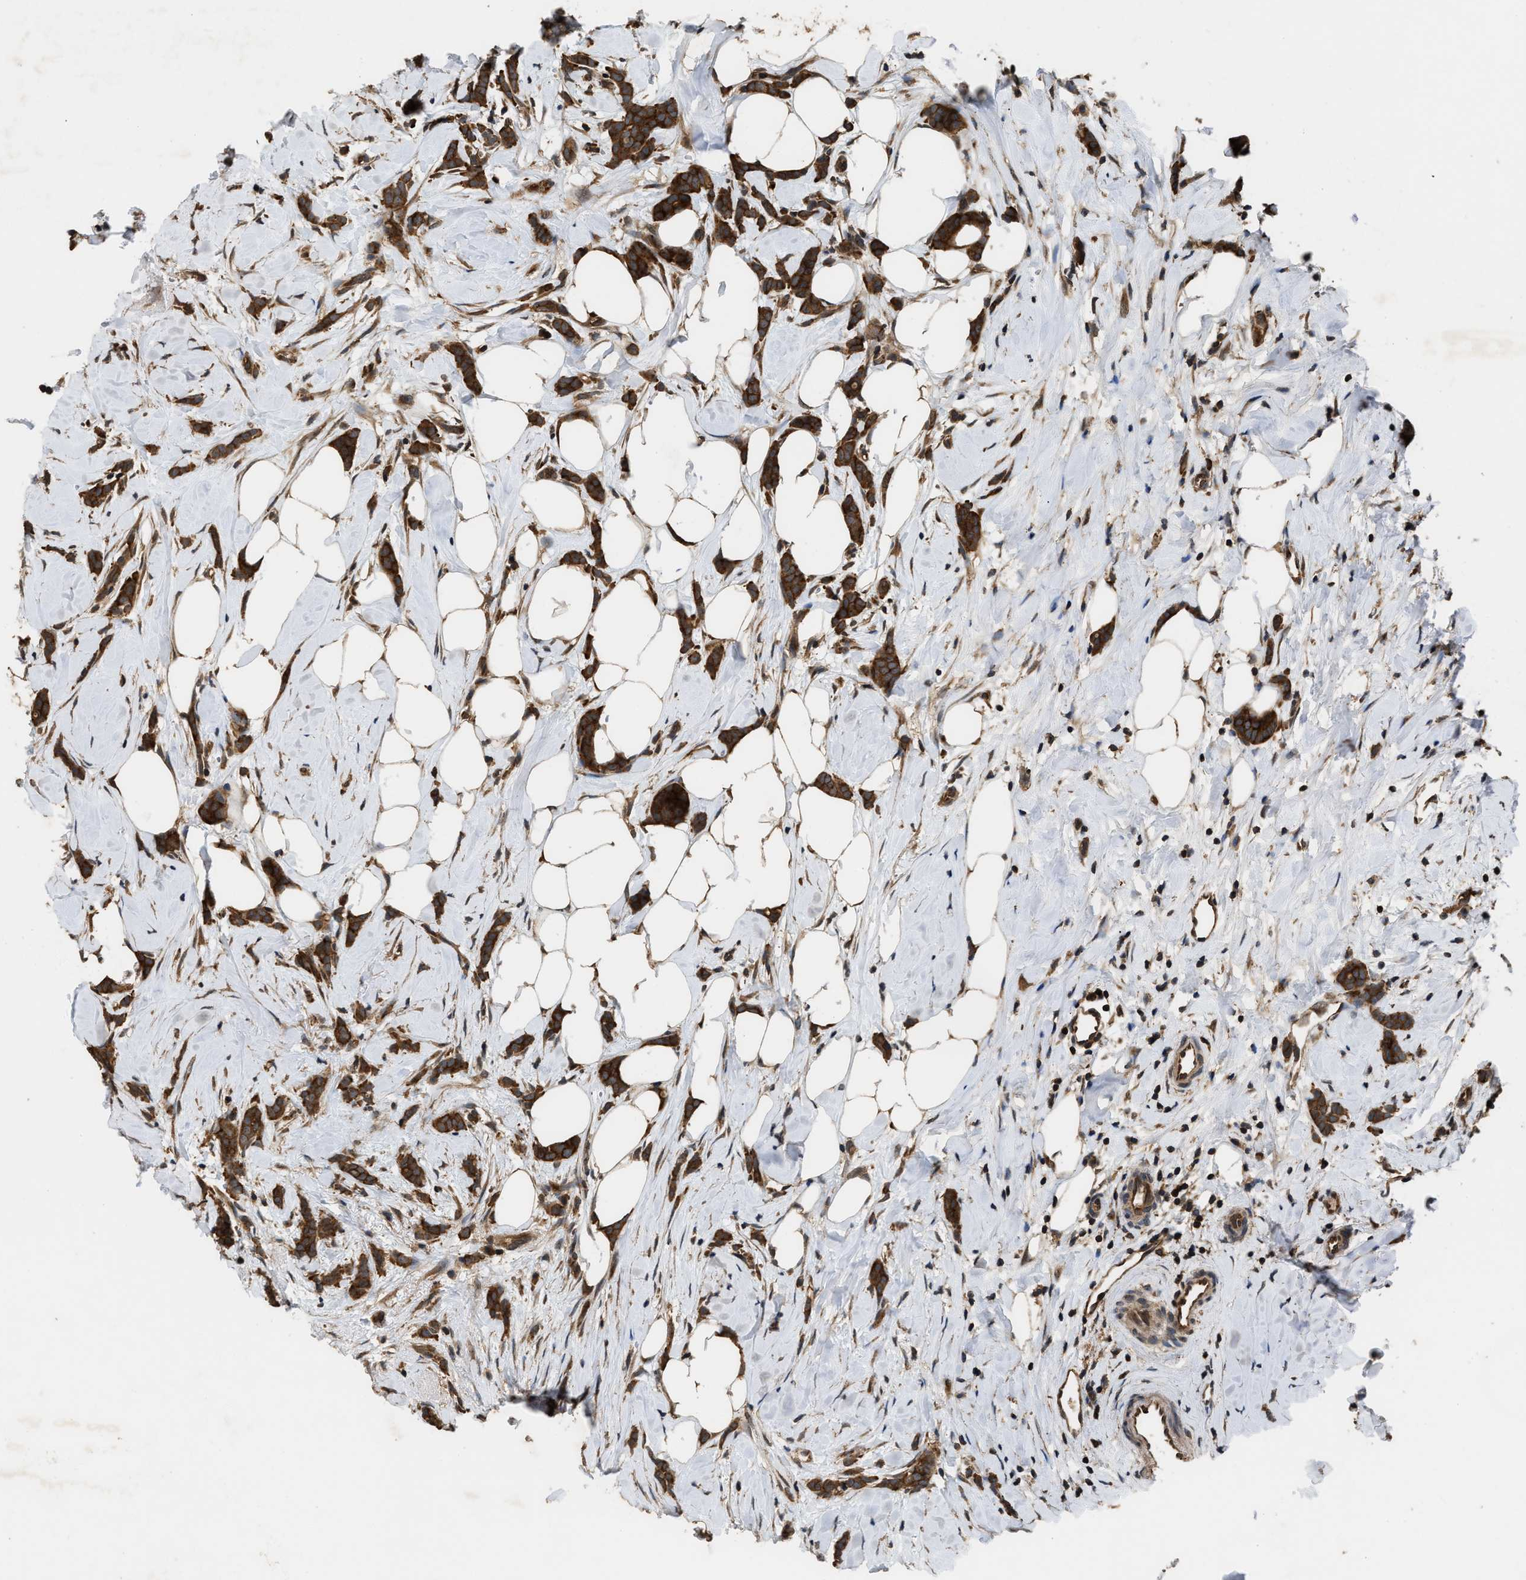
{"staining": {"intensity": "strong", "quantity": ">75%", "location": "cytoplasmic/membranous"}, "tissue": "breast cancer", "cell_type": "Tumor cells", "image_type": "cancer", "snomed": [{"axis": "morphology", "description": "Lobular carcinoma, in situ"}, {"axis": "morphology", "description": "Lobular carcinoma"}, {"axis": "topography", "description": "Breast"}], "caption": "Breast cancer tissue shows strong cytoplasmic/membranous expression in approximately >75% of tumor cells Nuclei are stained in blue.", "gene": "DNAJC2", "patient": {"sex": "female", "age": 41}}